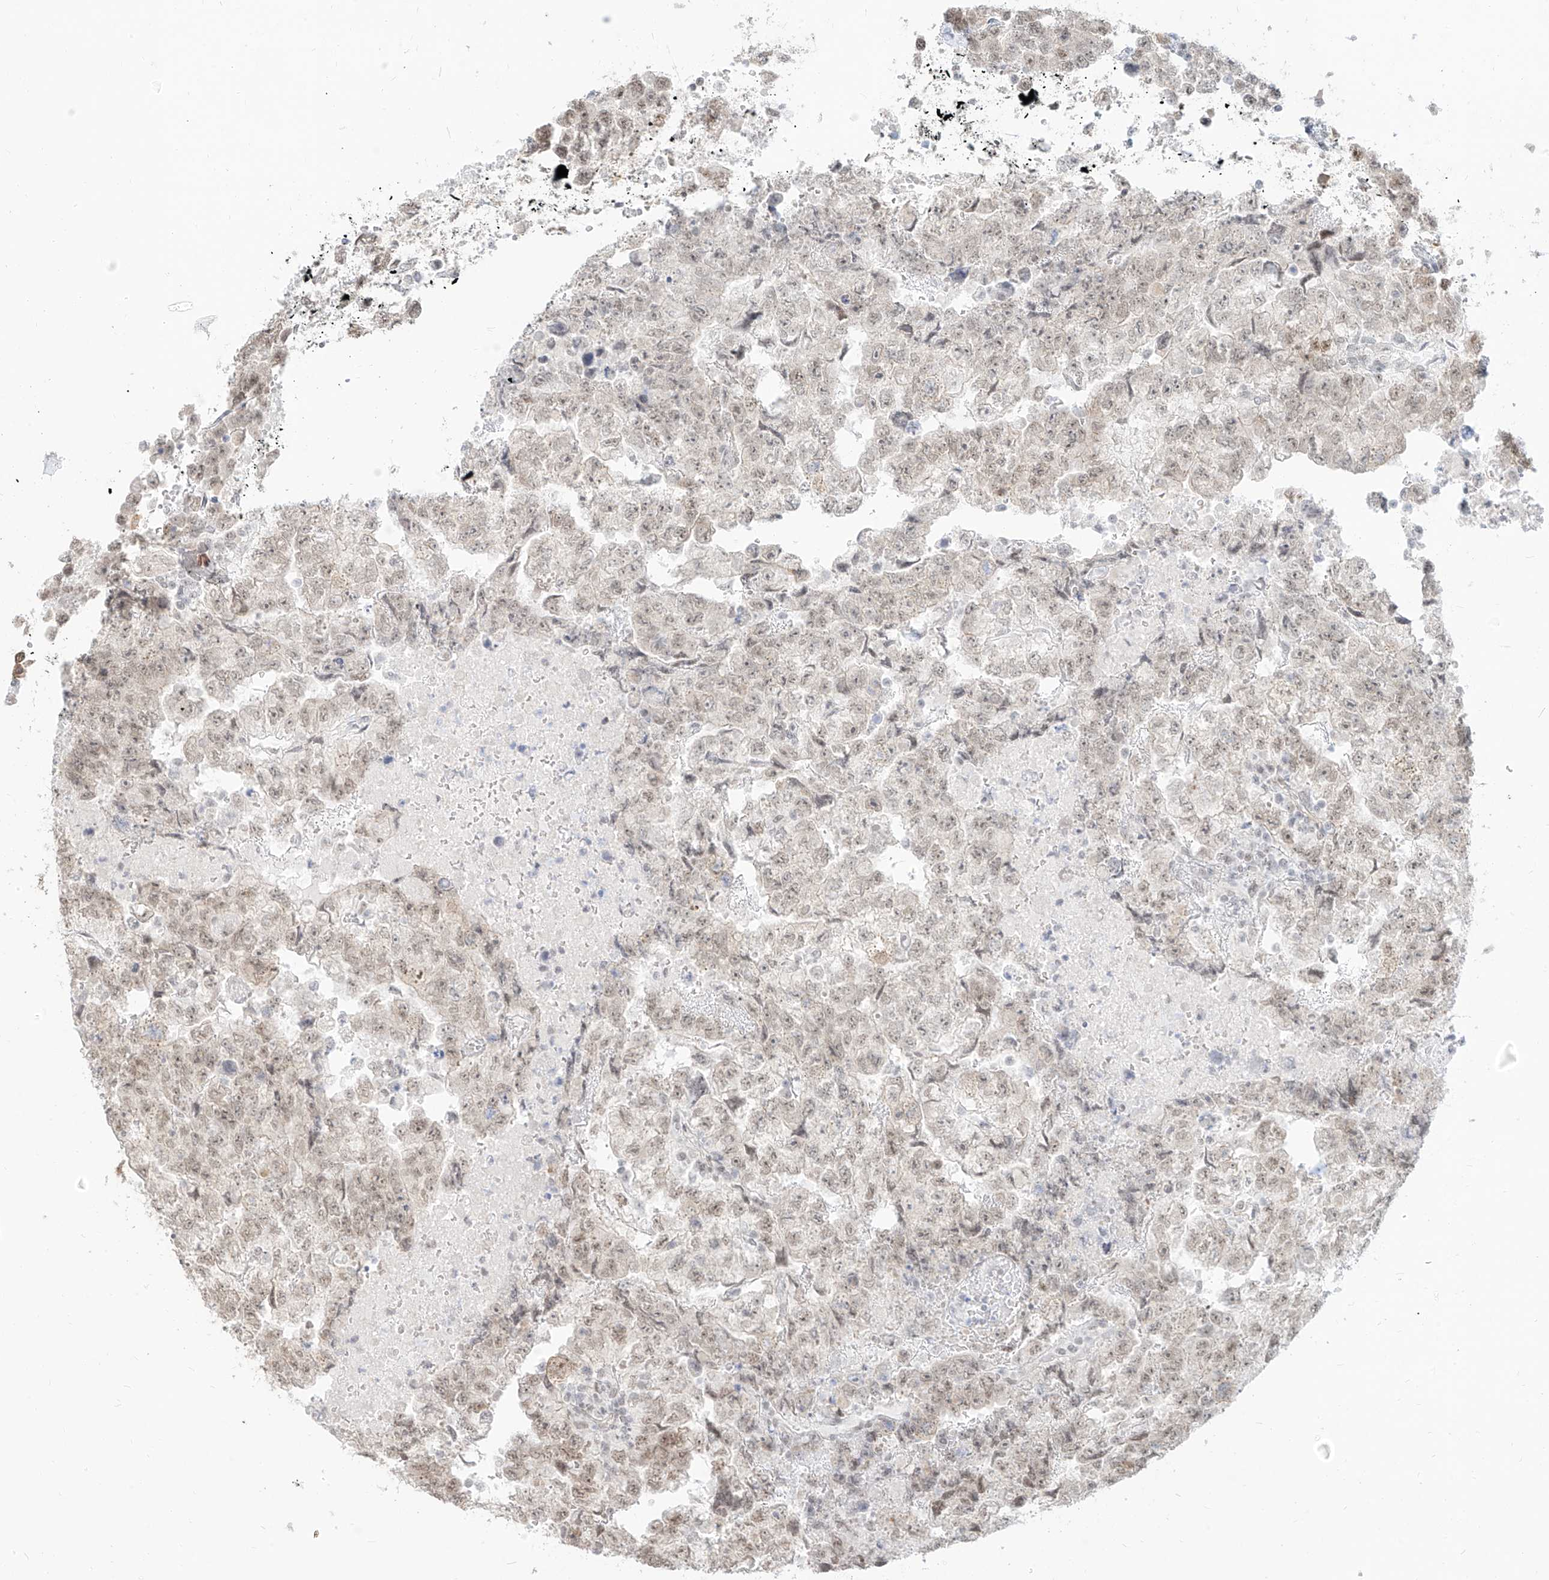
{"staining": {"intensity": "weak", "quantity": ">75%", "location": "nuclear"}, "tissue": "testis cancer", "cell_type": "Tumor cells", "image_type": "cancer", "snomed": [{"axis": "morphology", "description": "Carcinoma, Embryonal, NOS"}, {"axis": "topography", "description": "Testis"}], "caption": "DAB (3,3'-diaminobenzidine) immunohistochemical staining of human embryonal carcinoma (testis) exhibits weak nuclear protein positivity in approximately >75% of tumor cells.", "gene": "SUPT5H", "patient": {"sex": "male", "age": 36}}